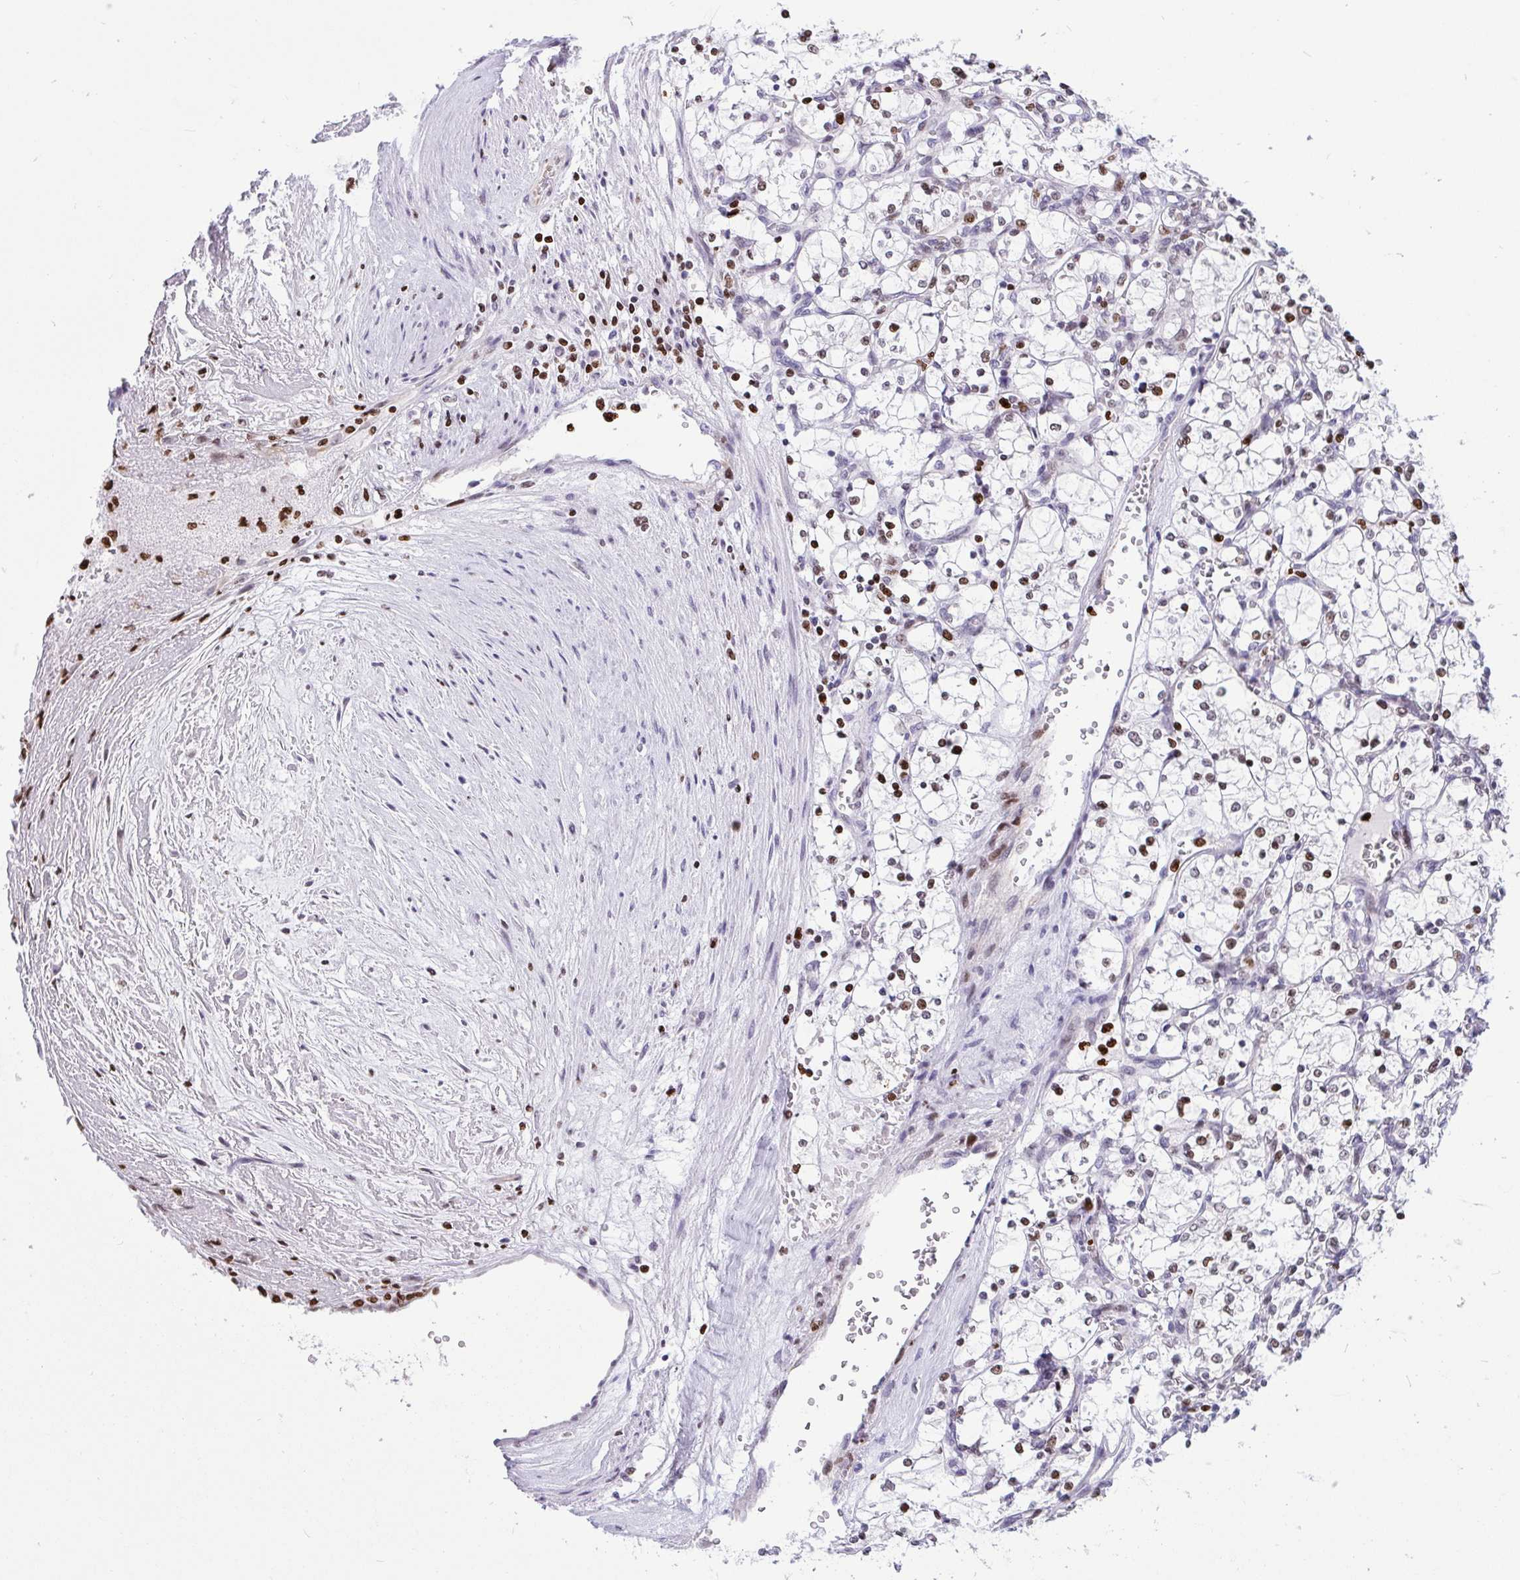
{"staining": {"intensity": "moderate", "quantity": "<25%", "location": "nuclear"}, "tissue": "renal cancer", "cell_type": "Tumor cells", "image_type": "cancer", "snomed": [{"axis": "morphology", "description": "Adenocarcinoma, NOS"}, {"axis": "topography", "description": "Kidney"}], "caption": "Protein analysis of renal cancer (adenocarcinoma) tissue exhibits moderate nuclear staining in about <25% of tumor cells.", "gene": "HMGB2", "patient": {"sex": "female", "age": 69}}